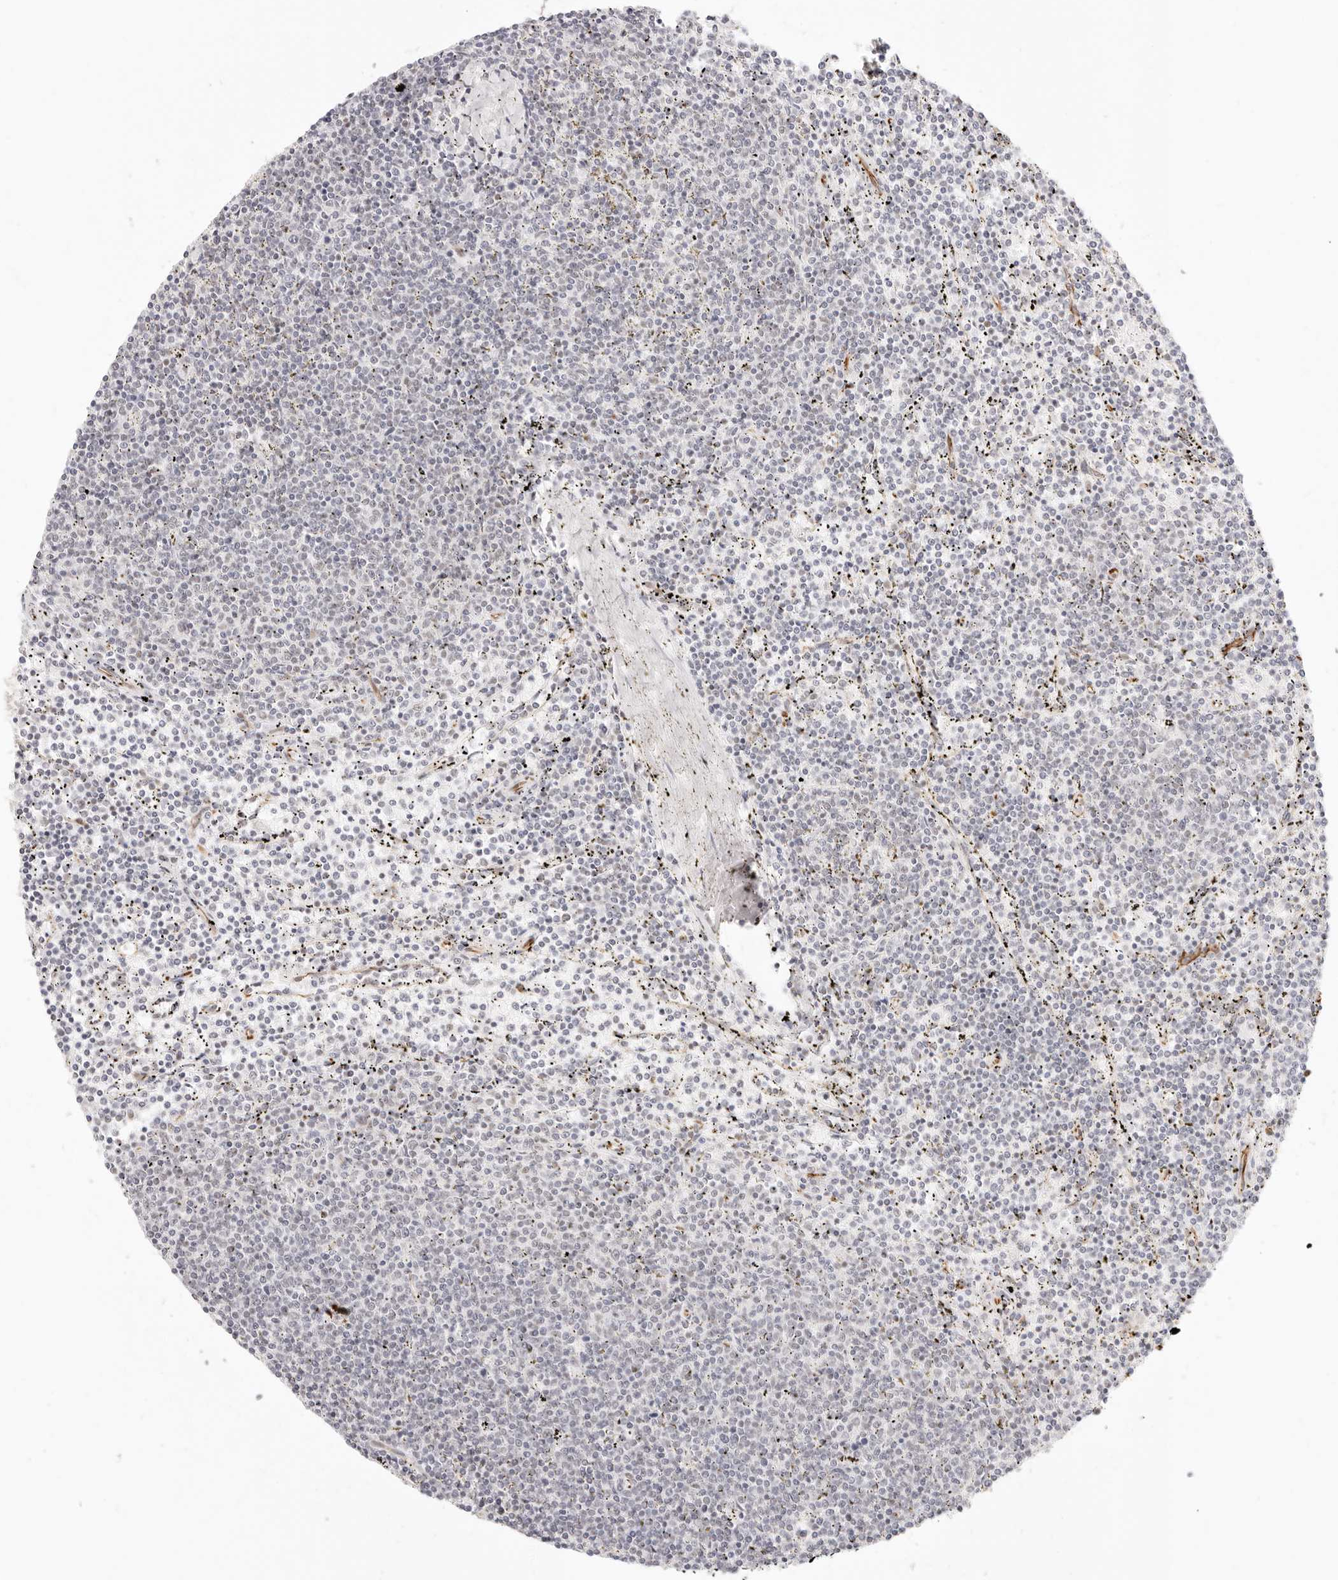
{"staining": {"intensity": "negative", "quantity": "none", "location": "none"}, "tissue": "lymphoma", "cell_type": "Tumor cells", "image_type": "cancer", "snomed": [{"axis": "morphology", "description": "Malignant lymphoma, non-Hodgkin's type, Low grade"}, {"axis": "topography", "description": "Spleen"}], "caption": "Immunohistochemistry (IHC) histopathology image of neoplastic tissue: human lymphoma stained with DAB shows no significant protein staining in tumor cells.", "gene": "ZC3H11A", "patient": {"sex": "female", "age": 50}}